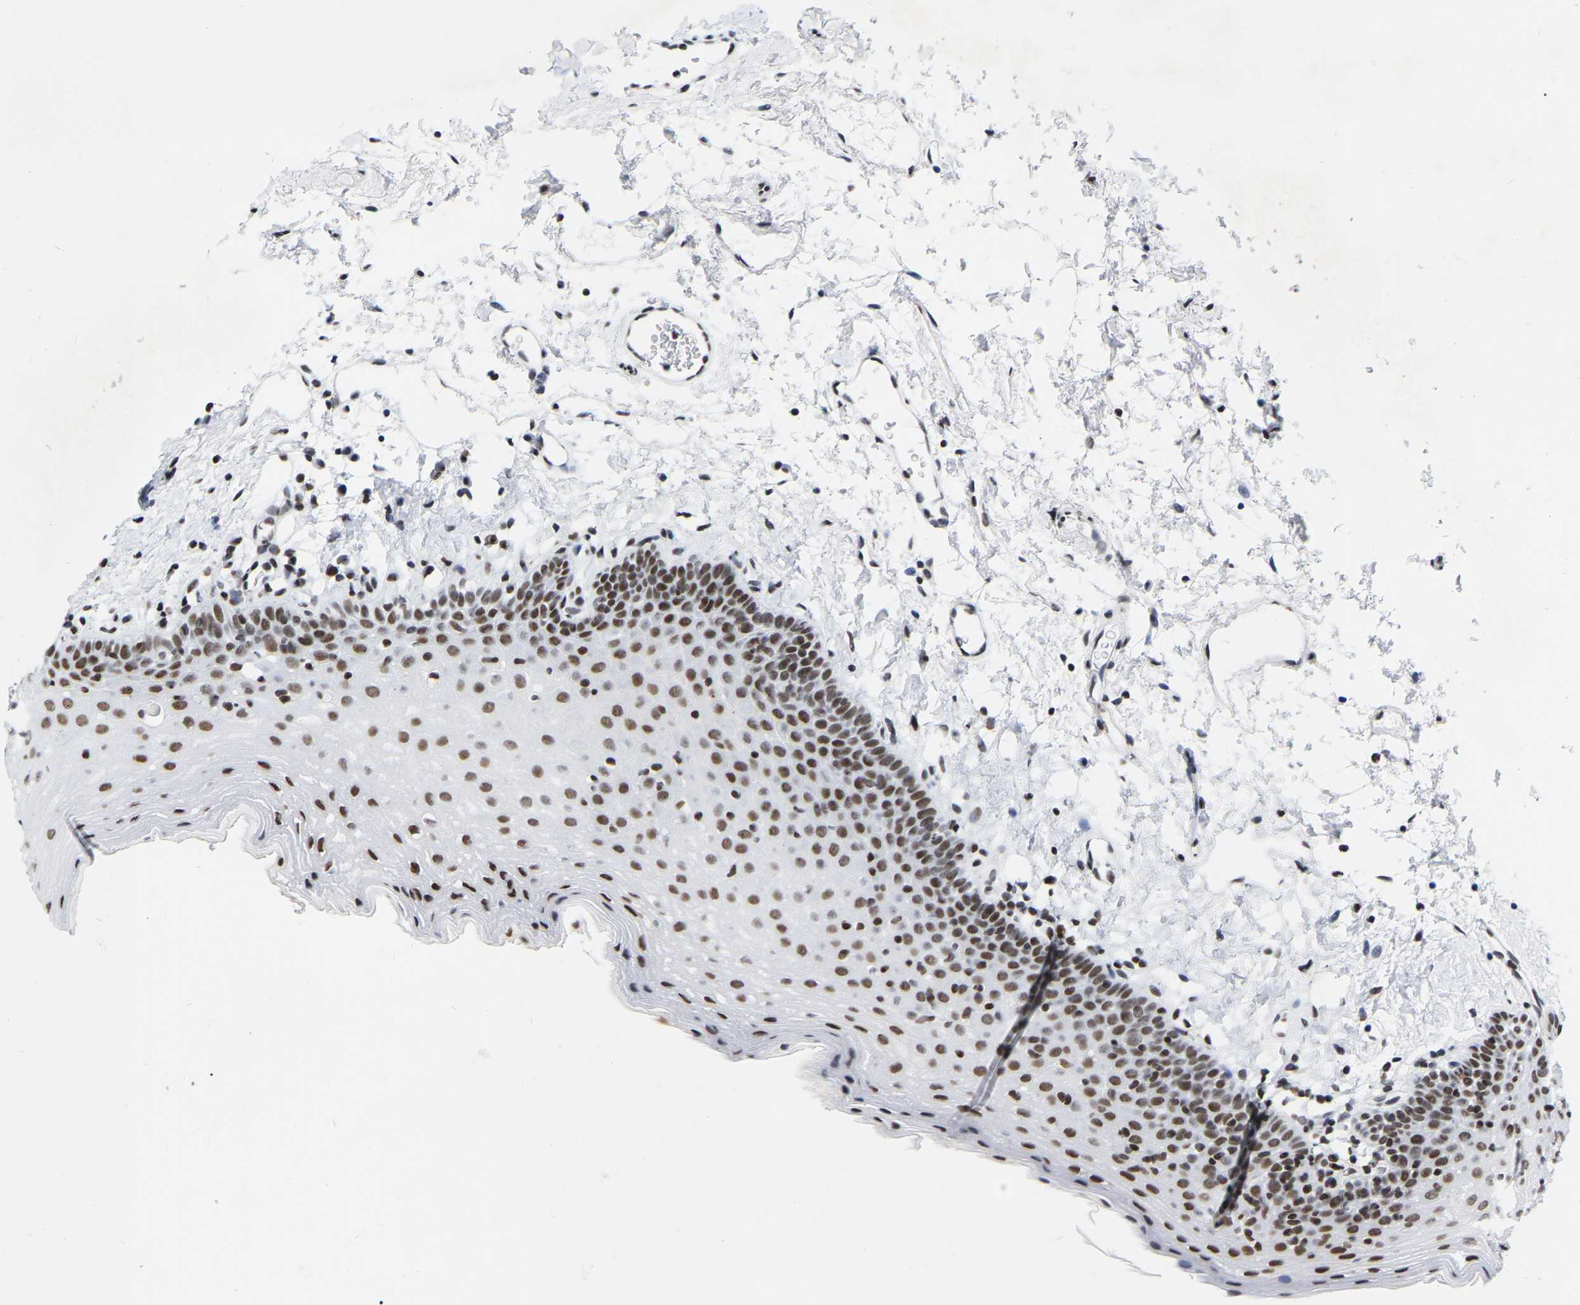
{"staining": {"intensity": "moderate", "quantity": ">75%", "location": "nuclear"}, "tissue": "oral mucosa", "cell_type": "Squamous epithelial cells", "image_type": "normal", "snomed": [{"axis": "morphology", "description": "Normal tissue, NOS"}, {"axis": "topography", "description": "Oral tissue"}], "caption": "Immunohistochemical staining of normal human oral mucosa exhibits medium levels of moderate nuclear expression in about >75% of squamous epithelial cells.", "gene": "PRCC", "patient": {"sex": "male", "age": 66}}